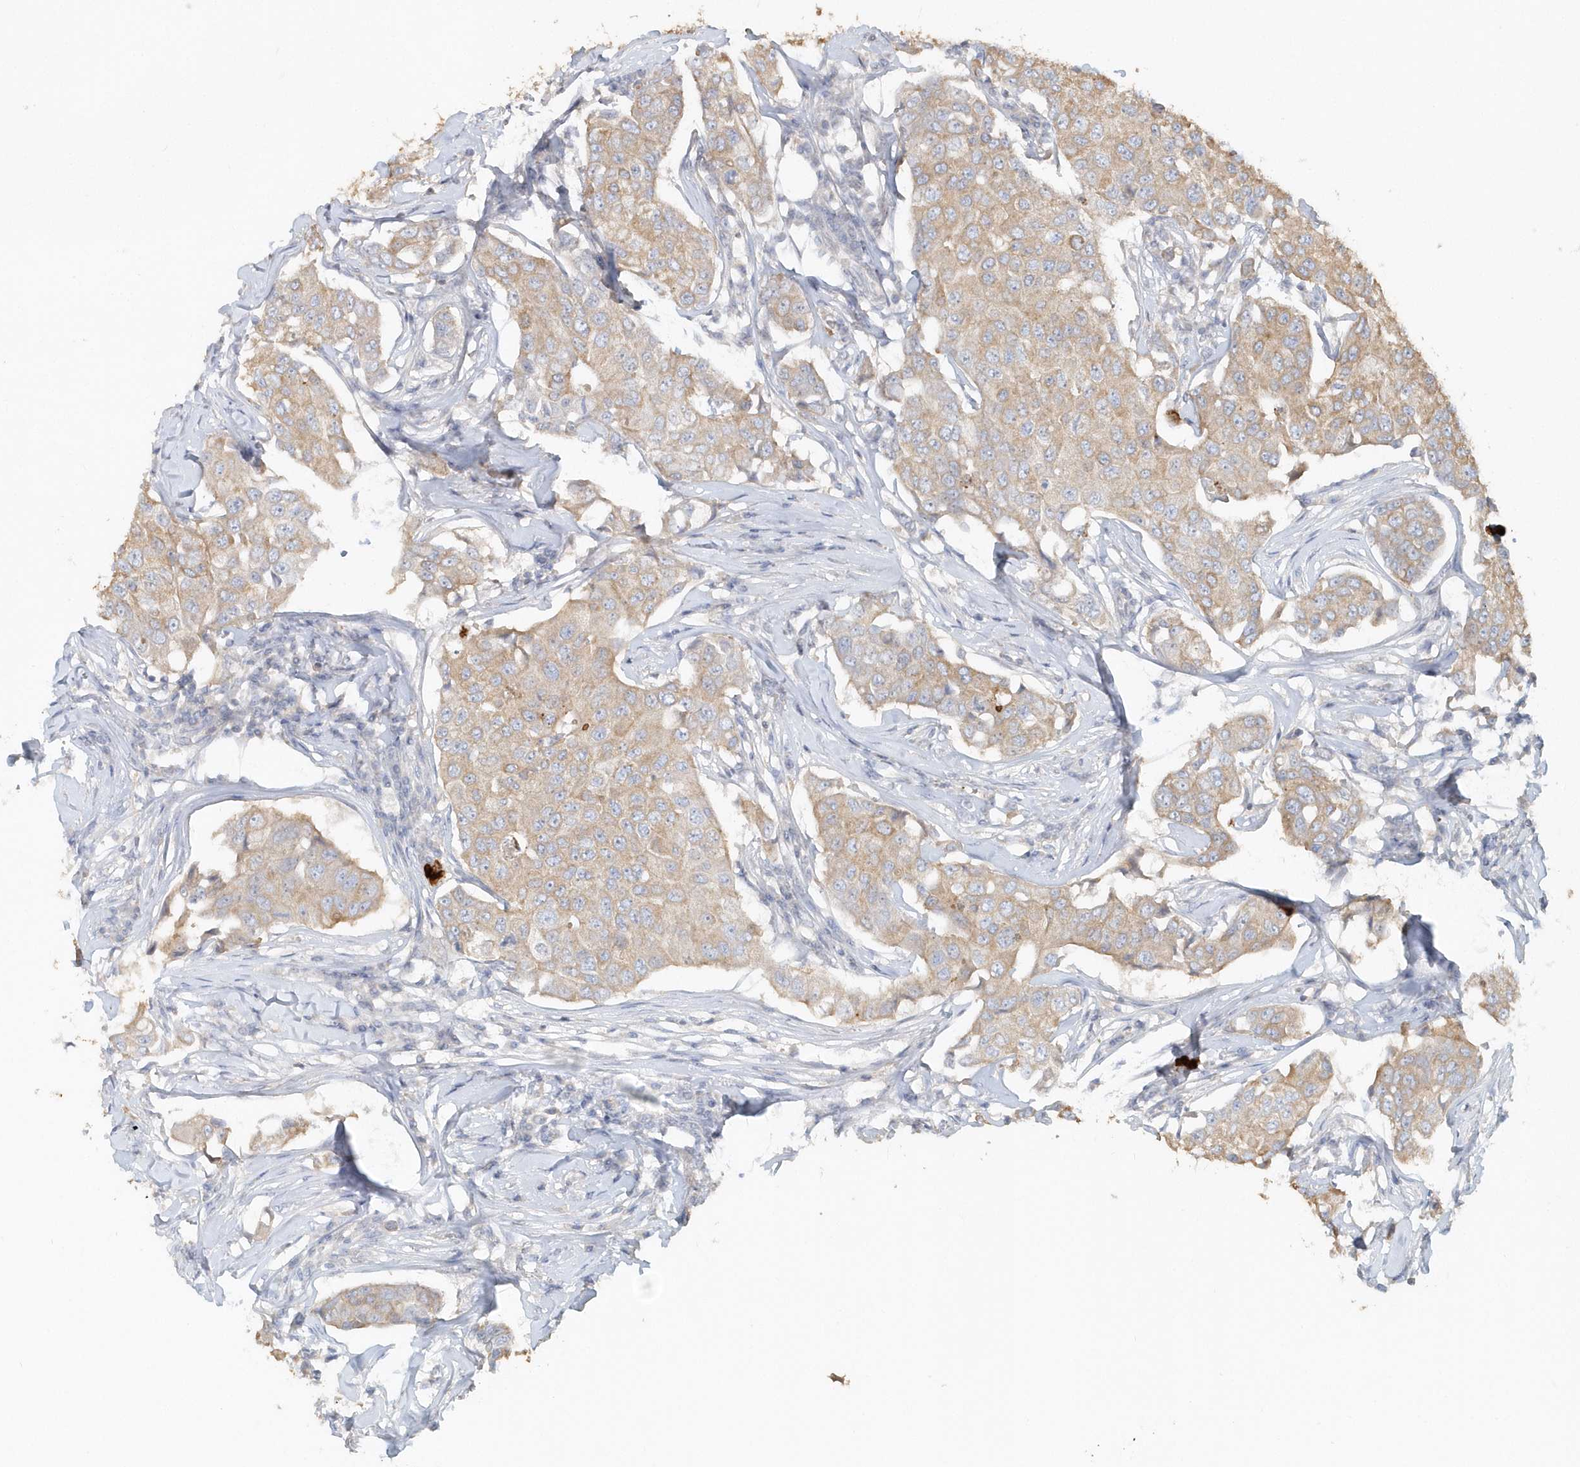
{"staining": {"intensity": "weak", "quantity": ">75%", "location": "cytoplasmic/membranous"}, "tissue": "breast cancer", "cell_type": "Tumor cells", "image_type": "cancer", "snomed": [{"axis": "morphology", "description": "Duct carcinoma"}, {"axis": "topography", "description": "Breast"}], "caption": "Human breast infiltrating ductal carcinoma stained for a protein (brown) exhibits weak cytoplasmic/membranous positive positivity in about >75% of tumor cells.", "gene": "MMRN1", "patient": {"sex": "female", "age": 80}}